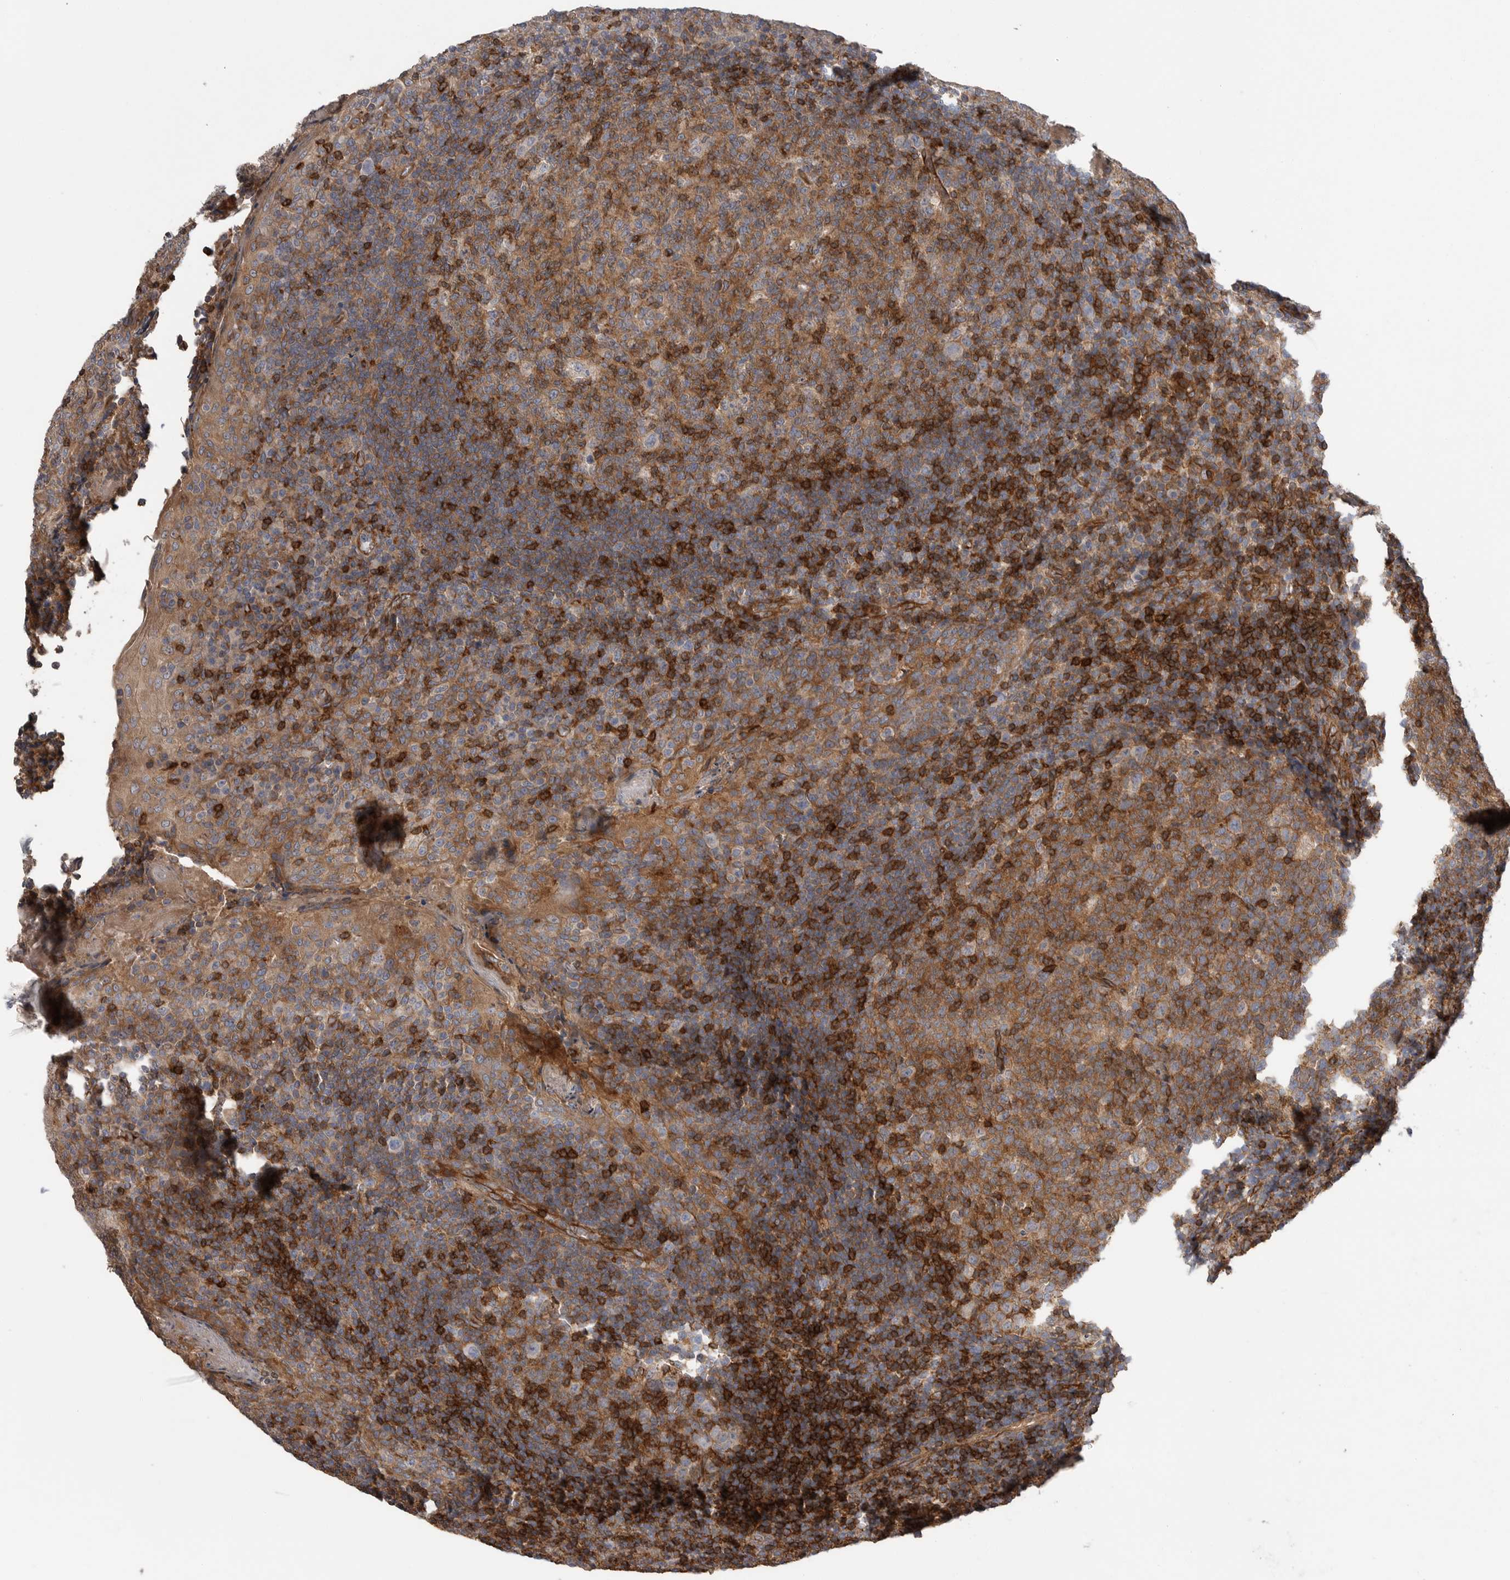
{"staining": {"intensity": "moderate", "quantity": ">75%", "location": "cytoplasmic/membranous"}, "tissue": "tonsil", "cell_type": "Germinal center cells", "image_type": "normal", "snomed": [{"axis": "morphology", "description": "Normal tissue, NOS"}, {"axis": "topography", "description": "Tonsil"}], "caption": "Tonsil stained with IHC shows moderate cytoplasmic/membranous positivity in approximately >75% of germinal center cells.", "gene": "PRKCH", "patient": {"sex": "female", "age": 19}}